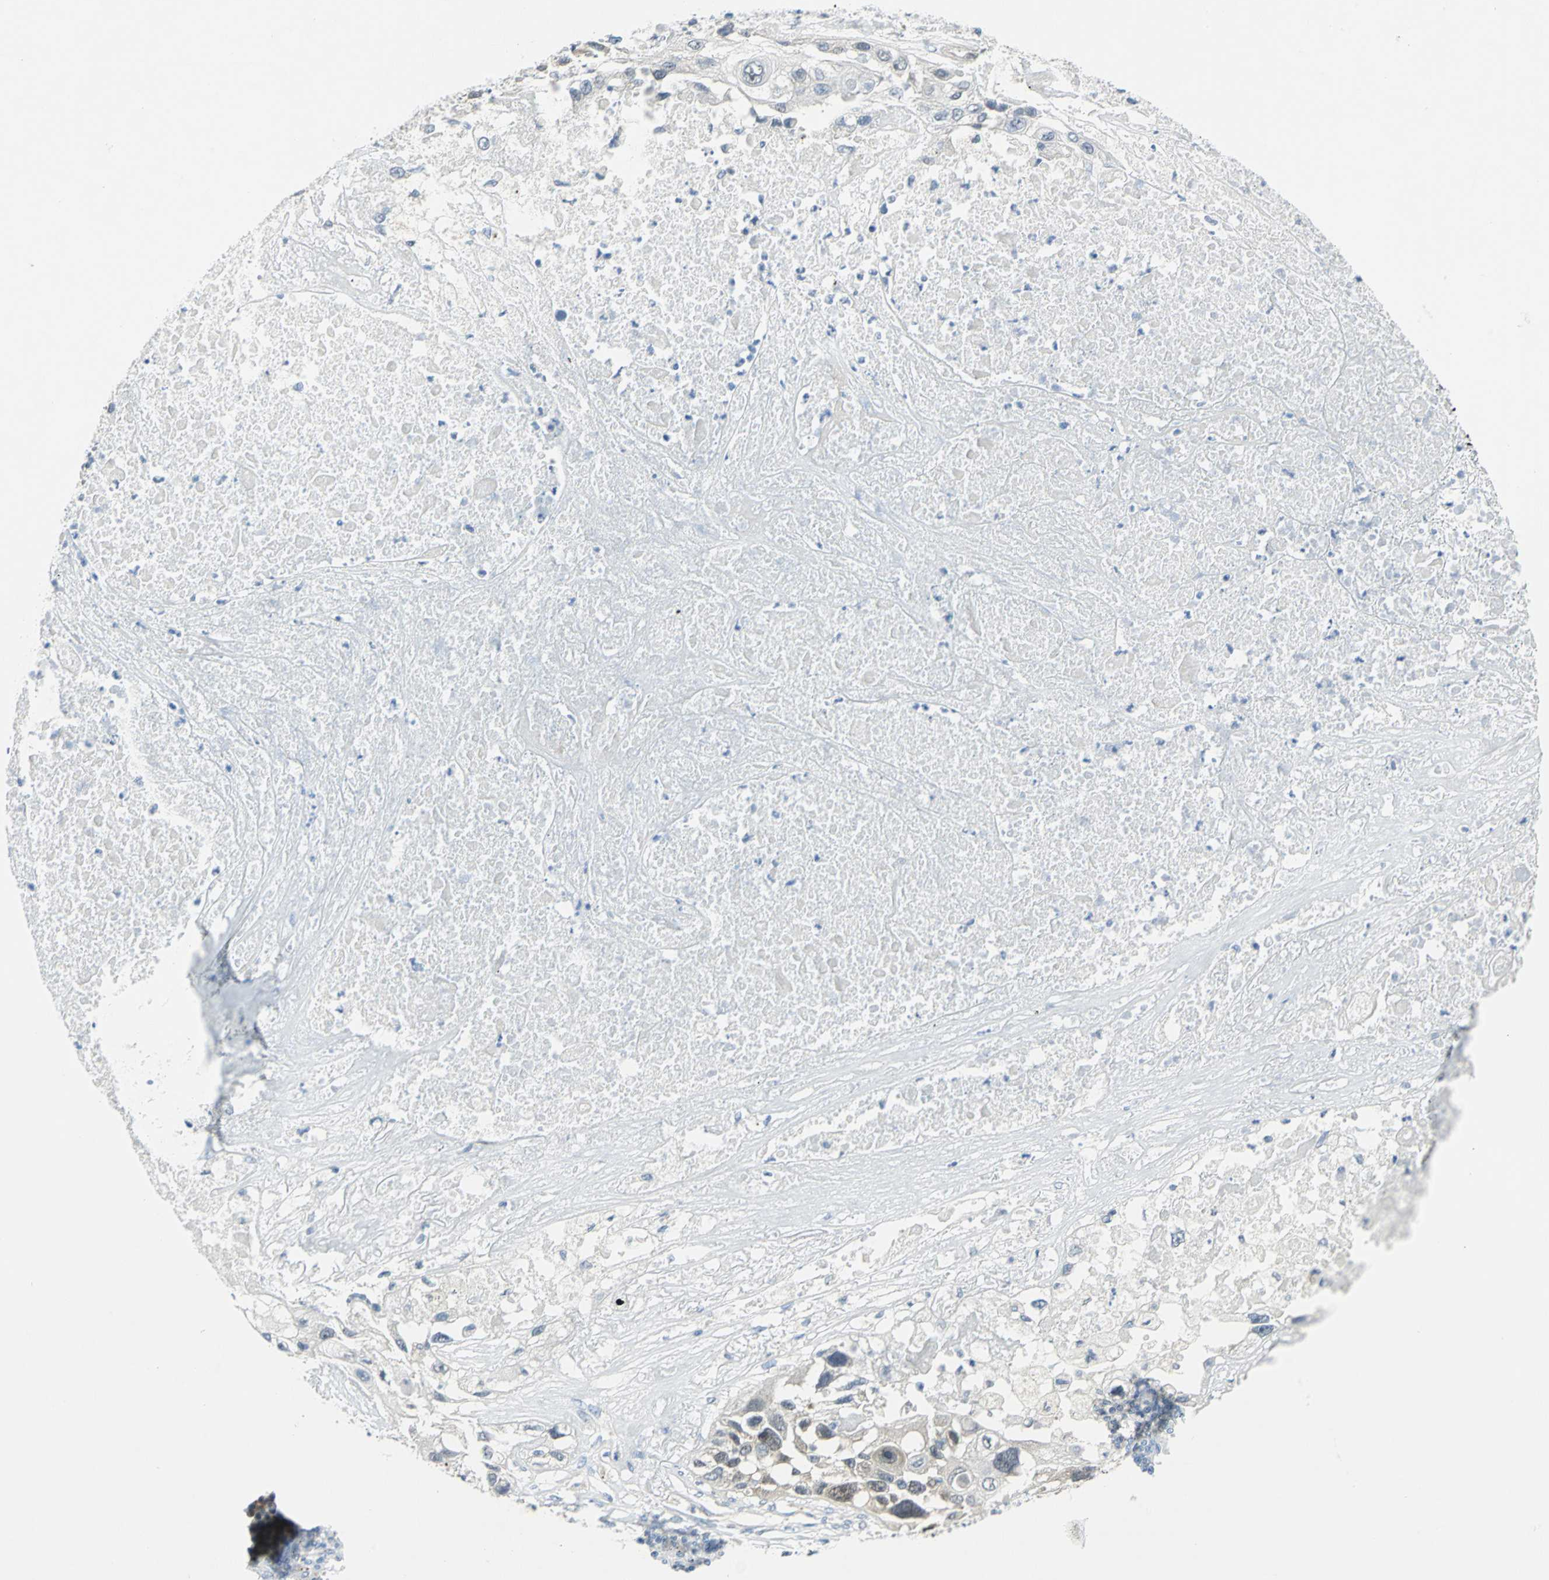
{"staining": {"intensity": "negative", "quantity": "none", "location": "none"}, "tissue": "lung cancer", "cell_type": "Tumor cells", "image_type": "cancer", "snomed": [{"axis": "morphology", "description": "Squamous cell carcinoma, NOS"}, {"axis": "topography", "description": "Lung"}], "caption": "Tumor cells show no significant protein expression in lung cancer (squamous cell carcinoma).", "gene": "PIN1", "patient": {"sex": "male", "age": 71}}